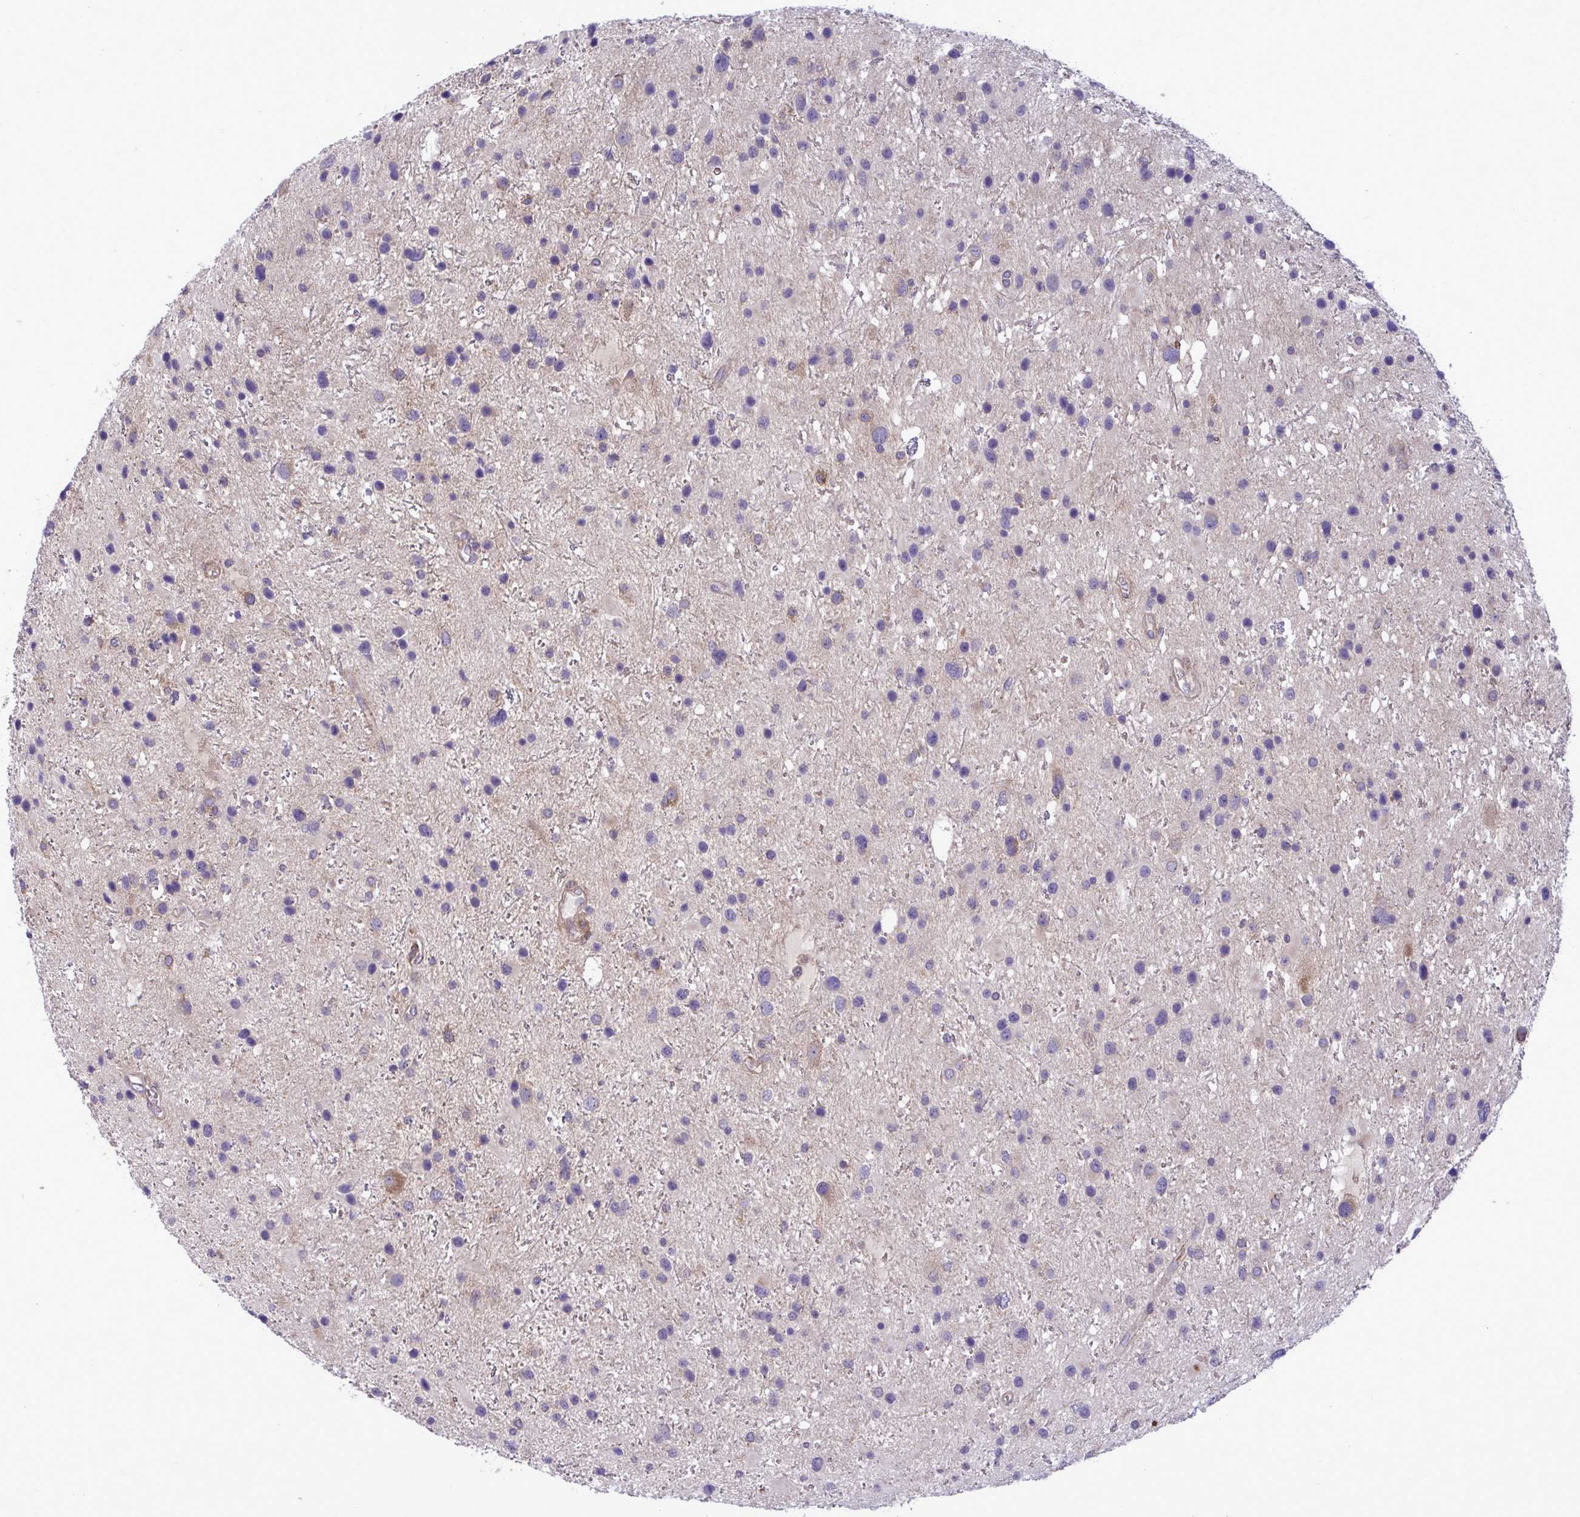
{"staining": {"intensity": "negative", "quantity": "none", "location": "none"}, "tissue": "glioma", "cell_type": "Tumor cells", "image_type": "cancer", "snomed": [{"axis": "morphology", "description": "Glioma, malignant, Low grade"}, {"axis": "topography", "description": "Brain"}], "caption": "The micrograph shows no staining of tumor cells in malignant glioma (low-grade).", "gene": "GRB14", "patient": {"sex": "female", "age": 32}}